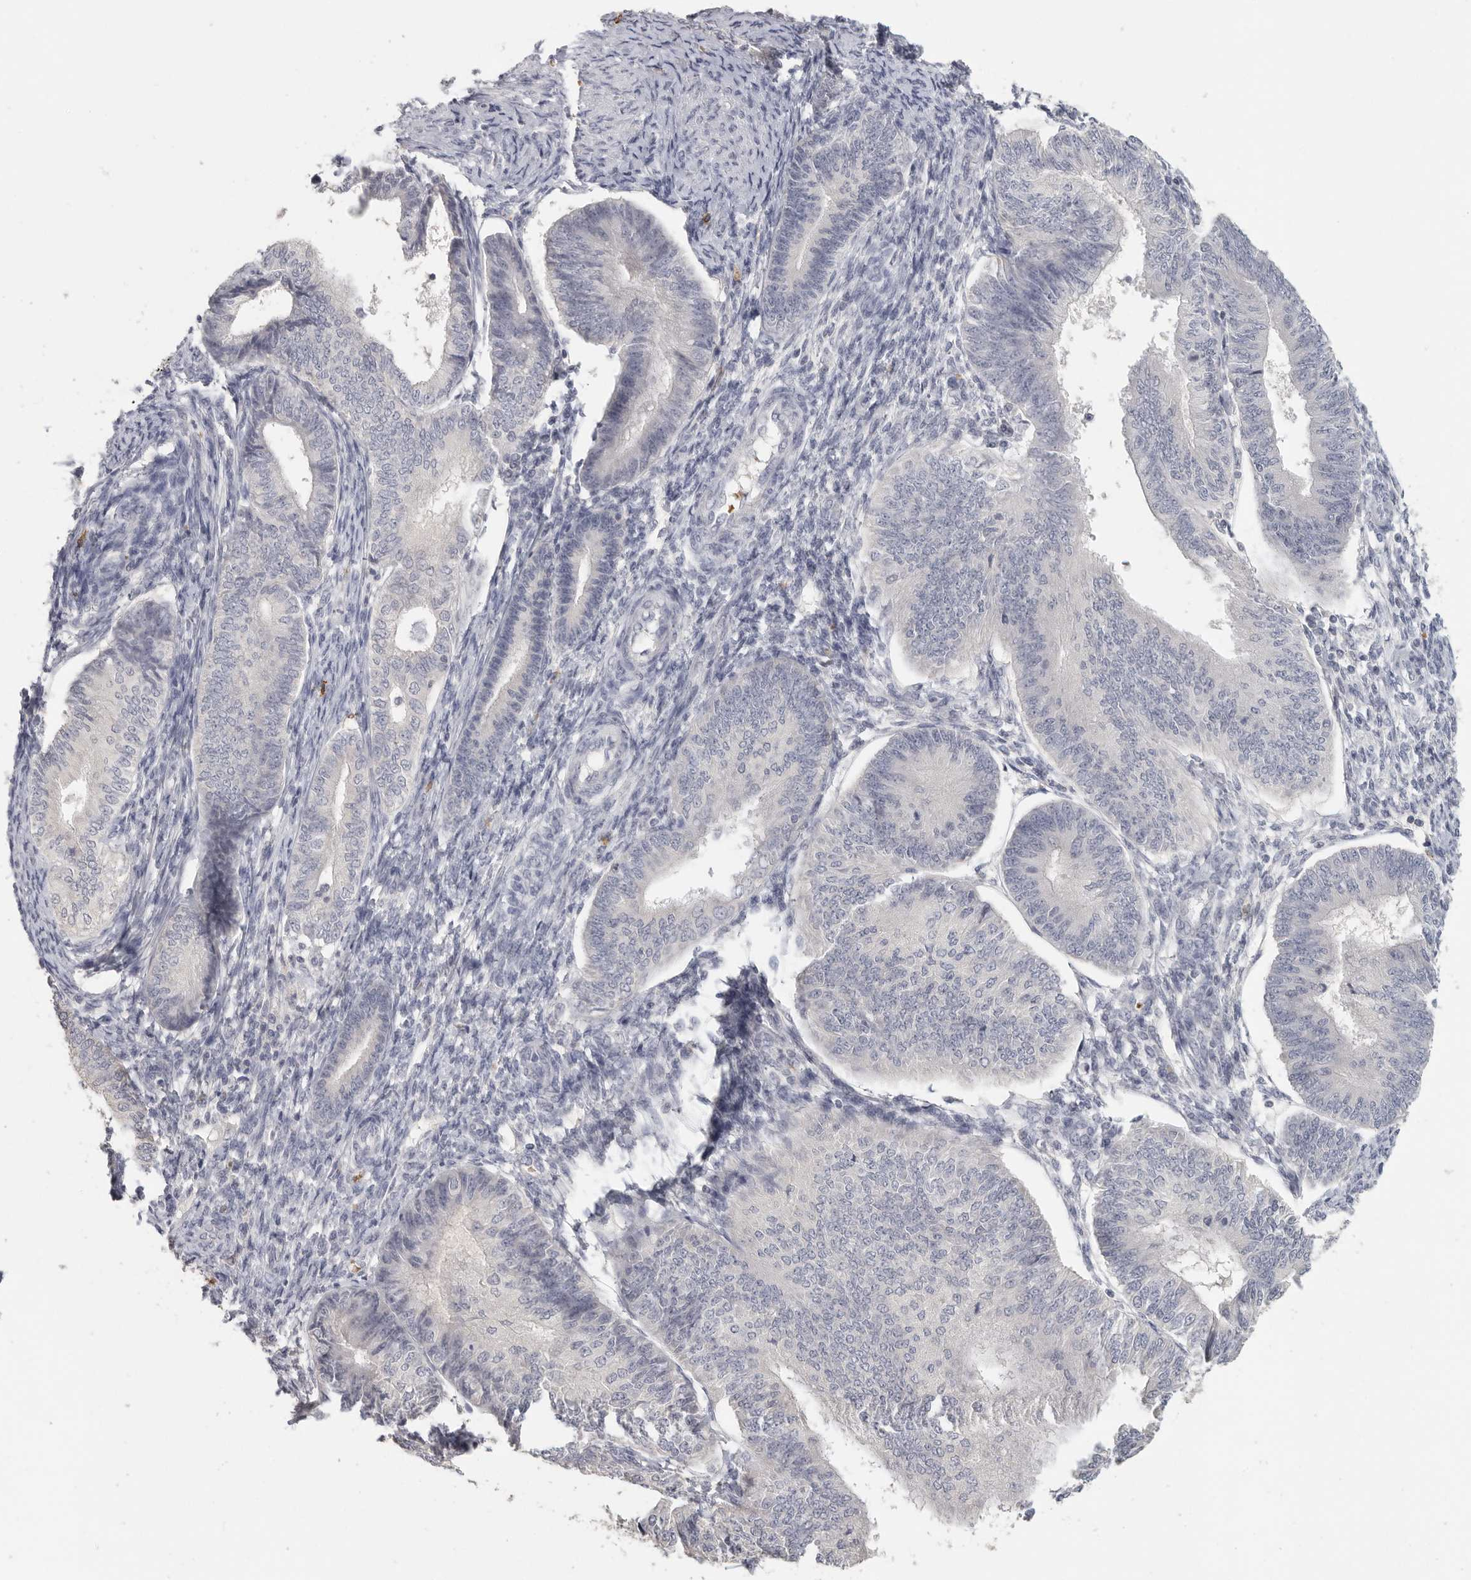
{"staining": {"intensity": "negative", "quantity": "none", "location": "none"}, "tissue": "endometrial cancer", "cell_type": "Tumor cells", "image_type": "cancer", "snomed": [{"axis": "morphology", "description": "Adenocarcinoma, NOS"}, {"axis": "topography", "description": "Endometrium"}], "caption": "Image shows no significant protein staining in tumor cells of endometrial adenocarcinoma. The staining is performed using DAB brown chromogen with nuclei counter-stained in using hematoxylin.", "gene": "DNAJC11", "patient": {"sex": "female", "age": 58}}